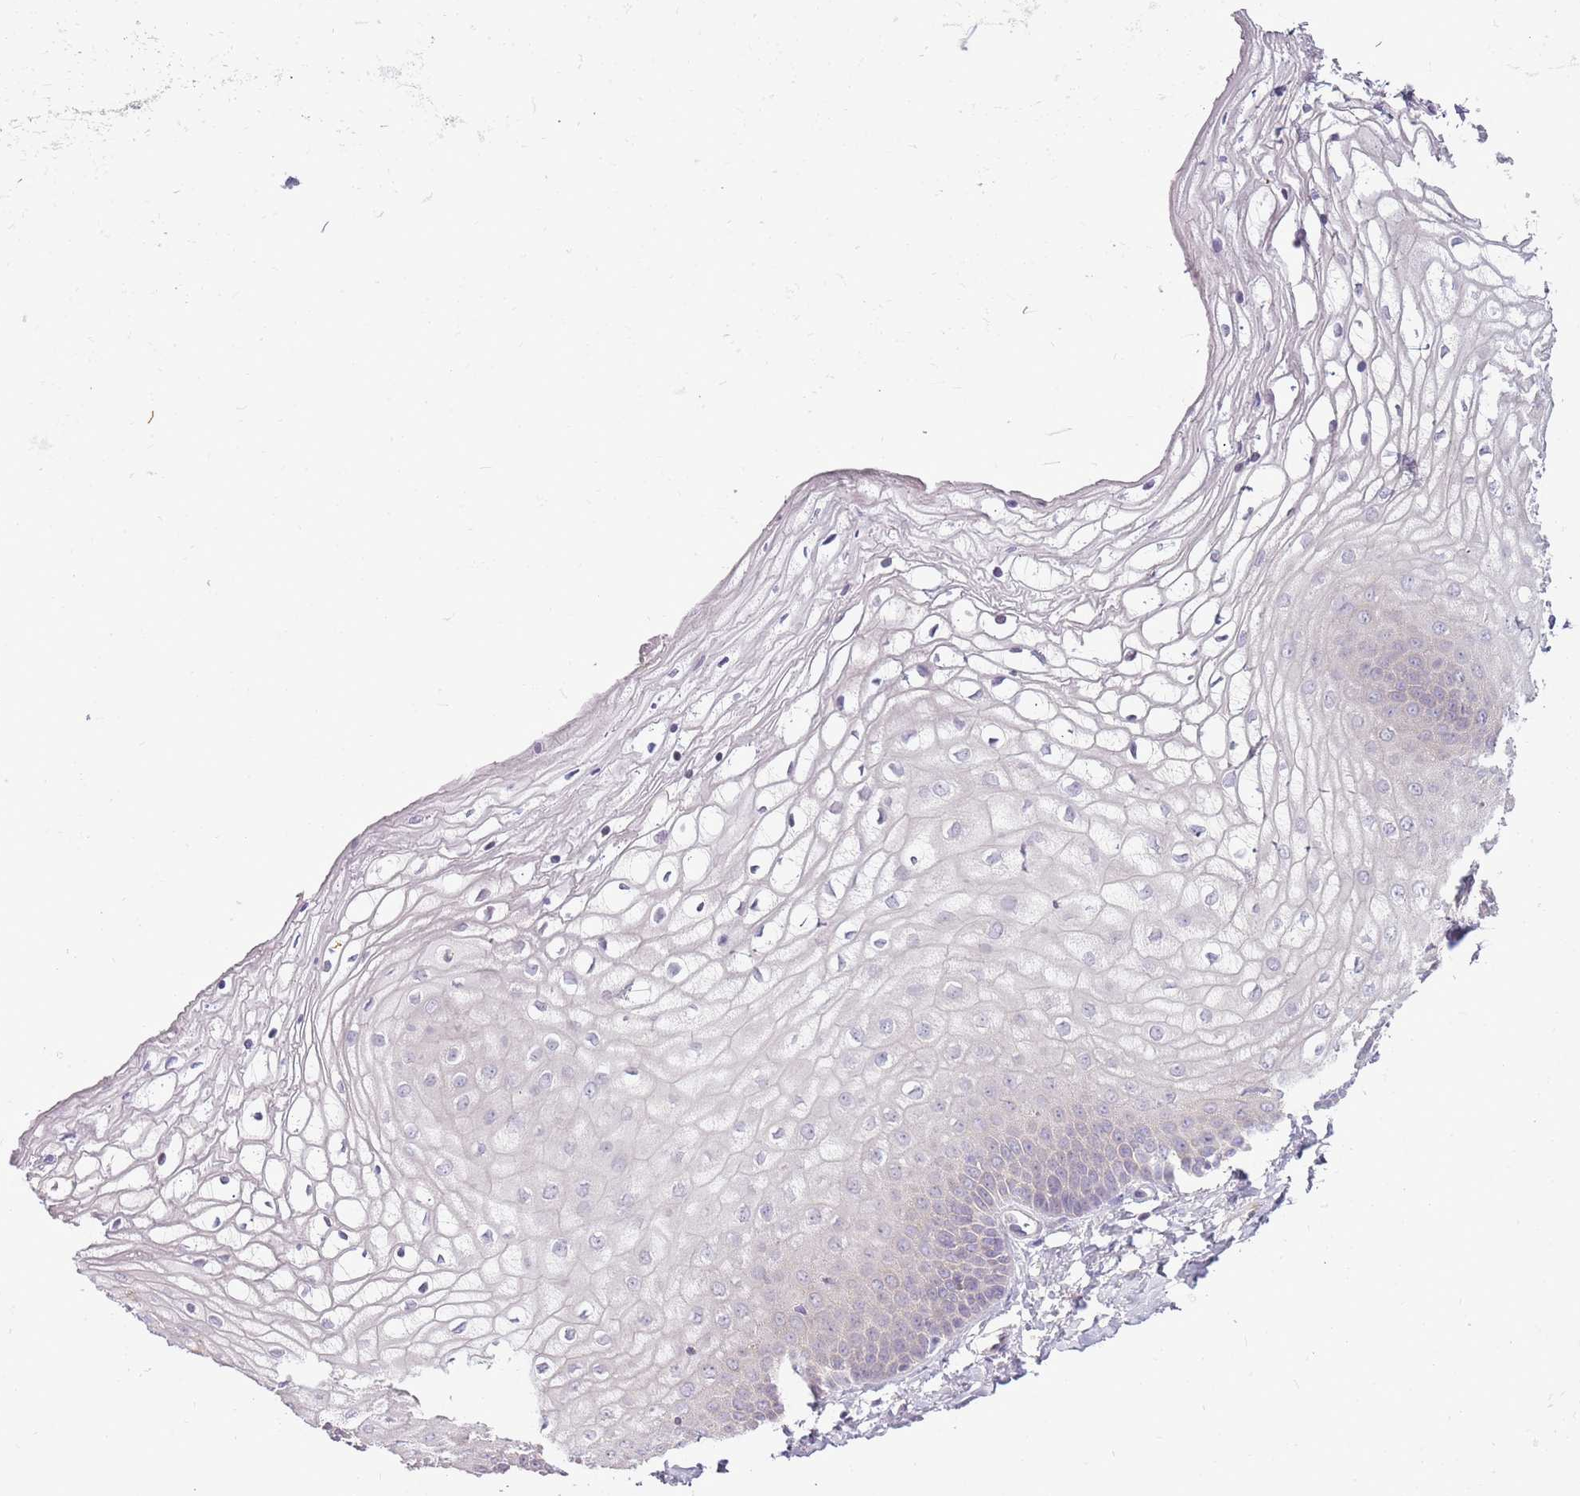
{"staining": {"intensity": "weak", "quantity": "<25%", "location": "cytoplasmic/membranous"}, "tissue": "vagina", "cell_type": "Squamous epithelial cells", "image_type": "normal", "snomed": [{"axis": "morphology", "description": "Normal tissue, NOS"}, {"axis": "topography", "description": "Vagina"}], "caption": "High power microscopy histopathology image of an immunohistochemistry histopathology image of benign vagina, revealing no significant positivity in squamous epithelial cells.", "gene": "CAPN7", "patient": {"sex": "female", "age": 68}}